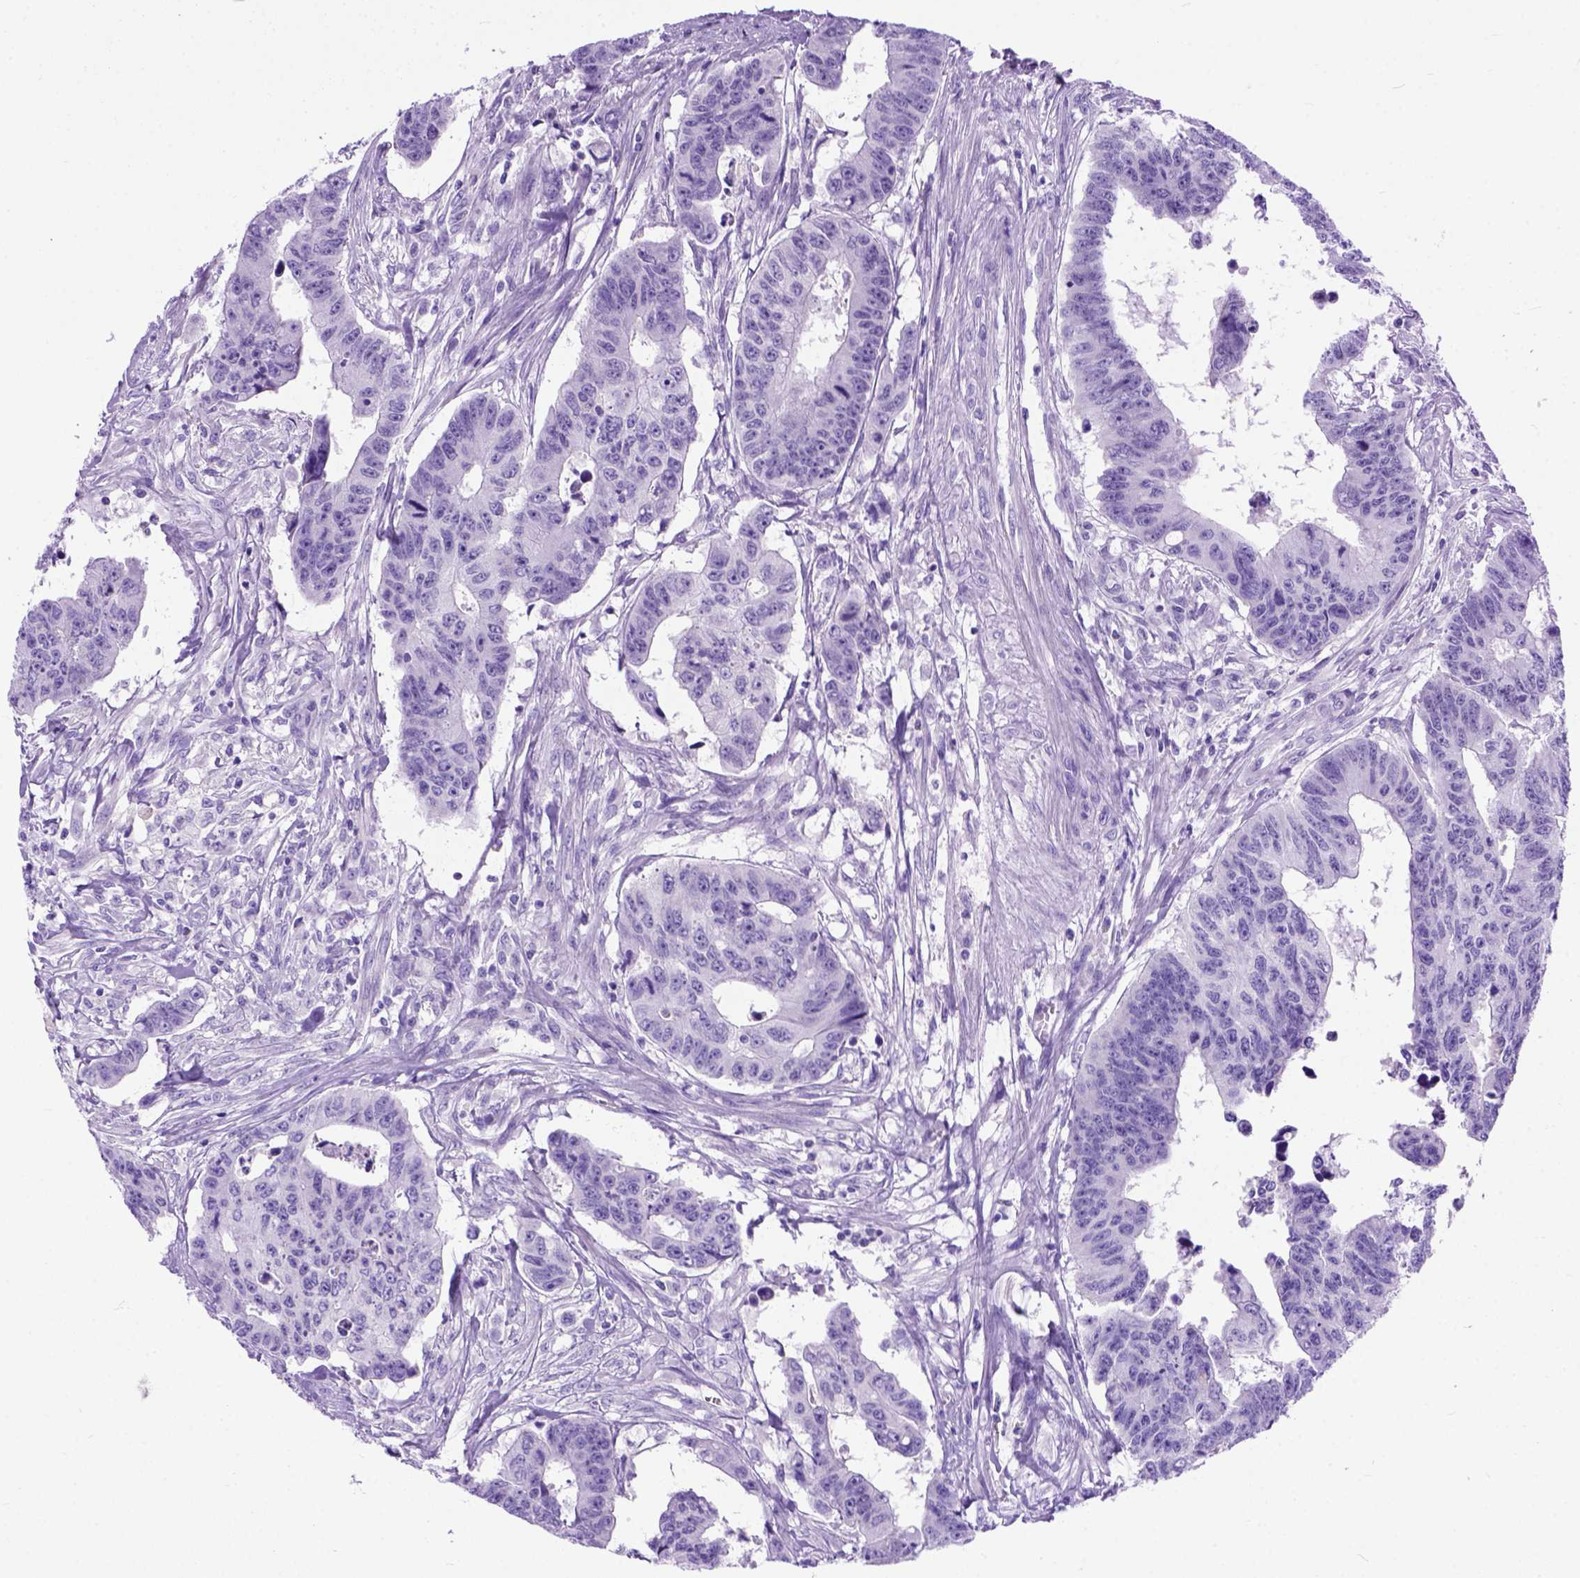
{"staining": {"intensity": "negative", "quantity": "none", "location": "none"}, "tissue": "colorectal cancer", "cell_type": "Tumor cells", "image_type": "cancer", "snomed": [{"axis": "morphology", "description": "Adenocarcinoma, NOS"}, {"axis": "topography", "description": "Rectum"}], "caption": "High magnification brightfield microscopy of colorectal cancer (adenocarcinoma) stained with DAB (3,3'-diaminobenzidine) (brown) and counterstained with hematoxylin (blue): tumor cells show no significant staining. (Stains: DAB (3,3'-diaminobenzidine) IHC with hematoxylin counter stain, Microscopy: brightfield microscopy at high magnification).", "gene": "ODAD3", "patient": {"sex": "female", "age": 85}}